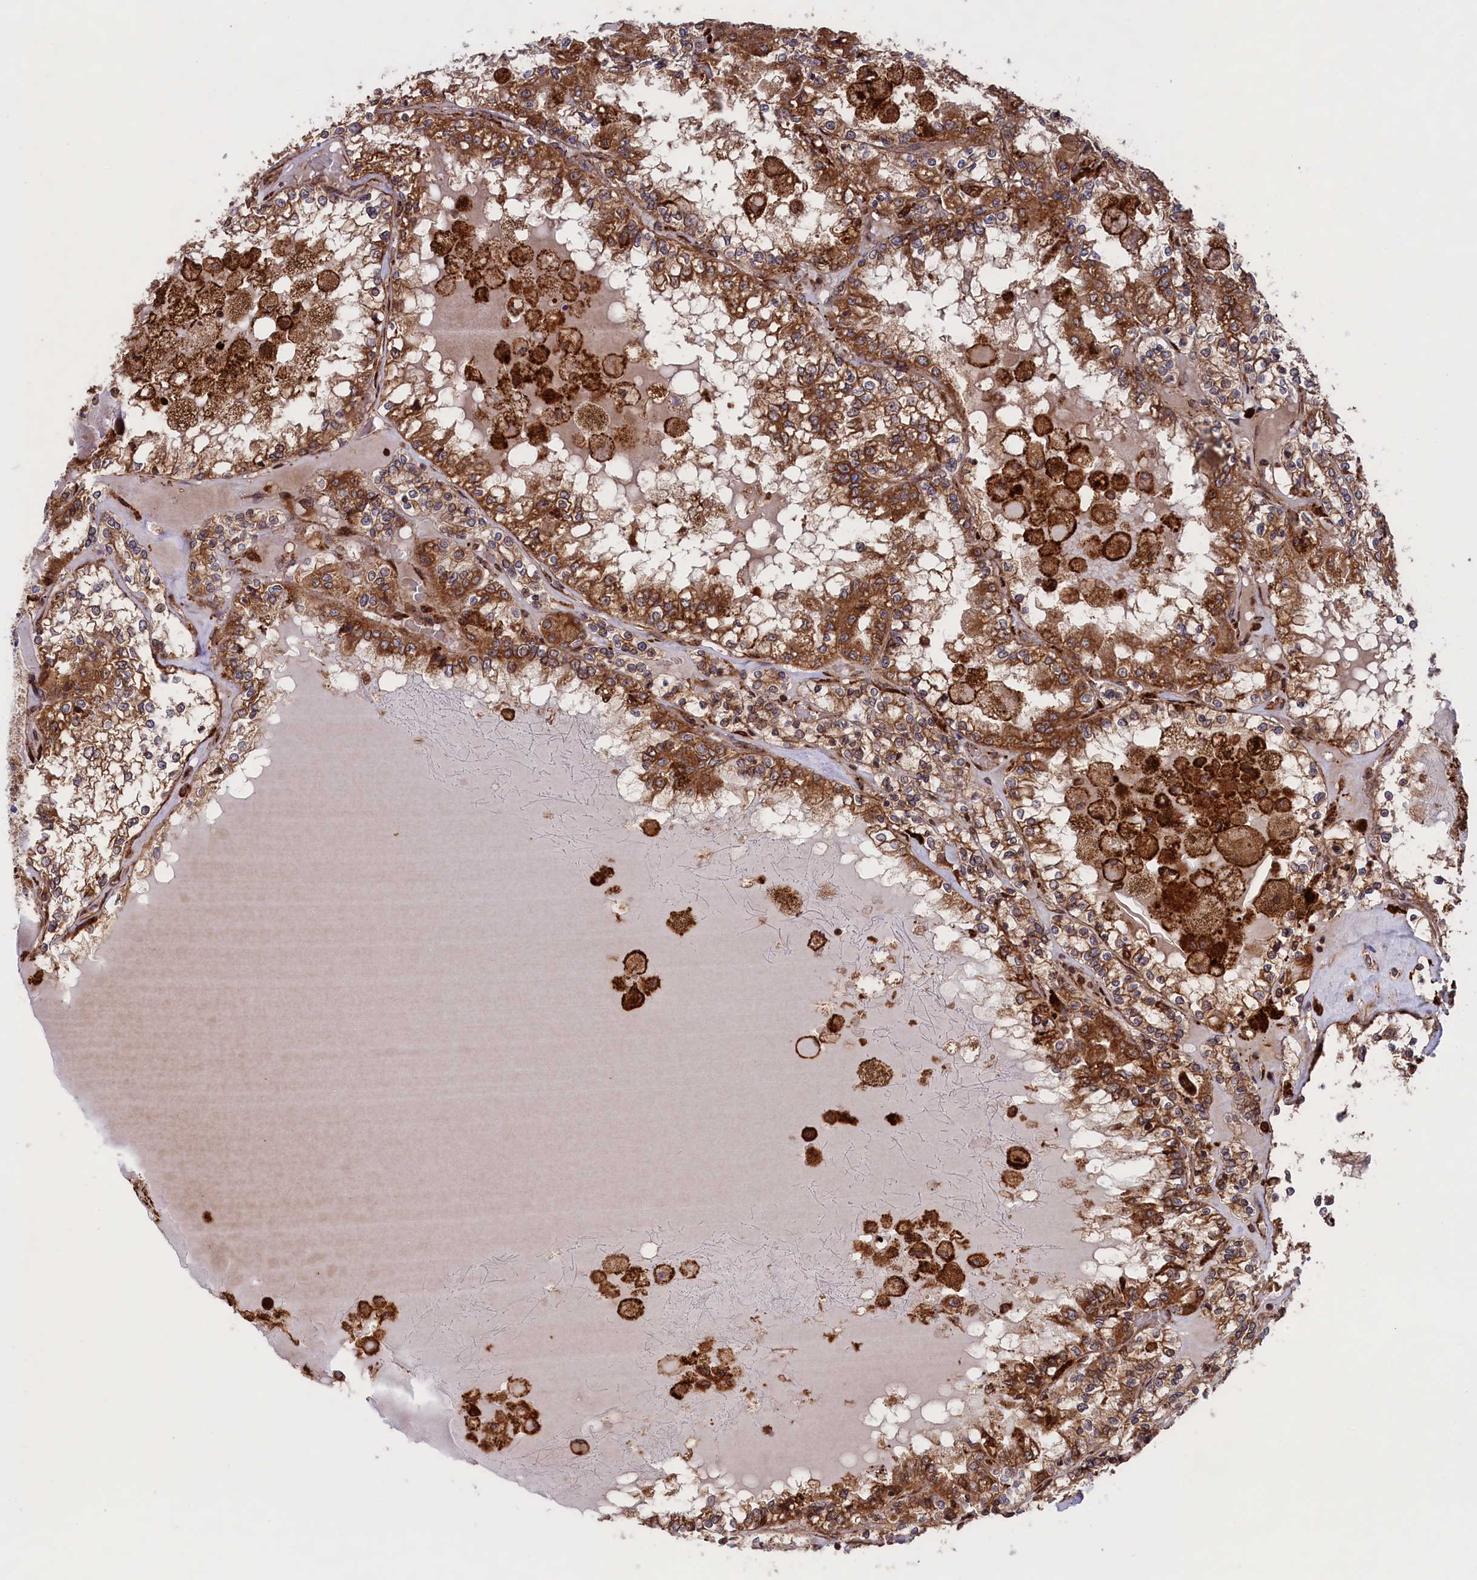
{"staining": {"intensity": "moderate", "quantity": ">75%", "location": "cytoplasmic/membranous"}, "tissue": "renal cancer", "cell_type": "Tumor cells", "image_type": "cancer", "snomed": [{"axis": "morphology", "description": "Adenocarcinoma, NOS"}, {"axis": "topography", "description": "Kidney"}], "caption": "This image exhibits renal cancer stained with immunohistochemistry to label a protein in brown. The cytoplasmic/membranous of tumor cells show moderate positivity for the protein. Nuclei are counter-stained blue.", "gene": "PLA2G4C", "patient": {"sex": "female", "age": 56}}